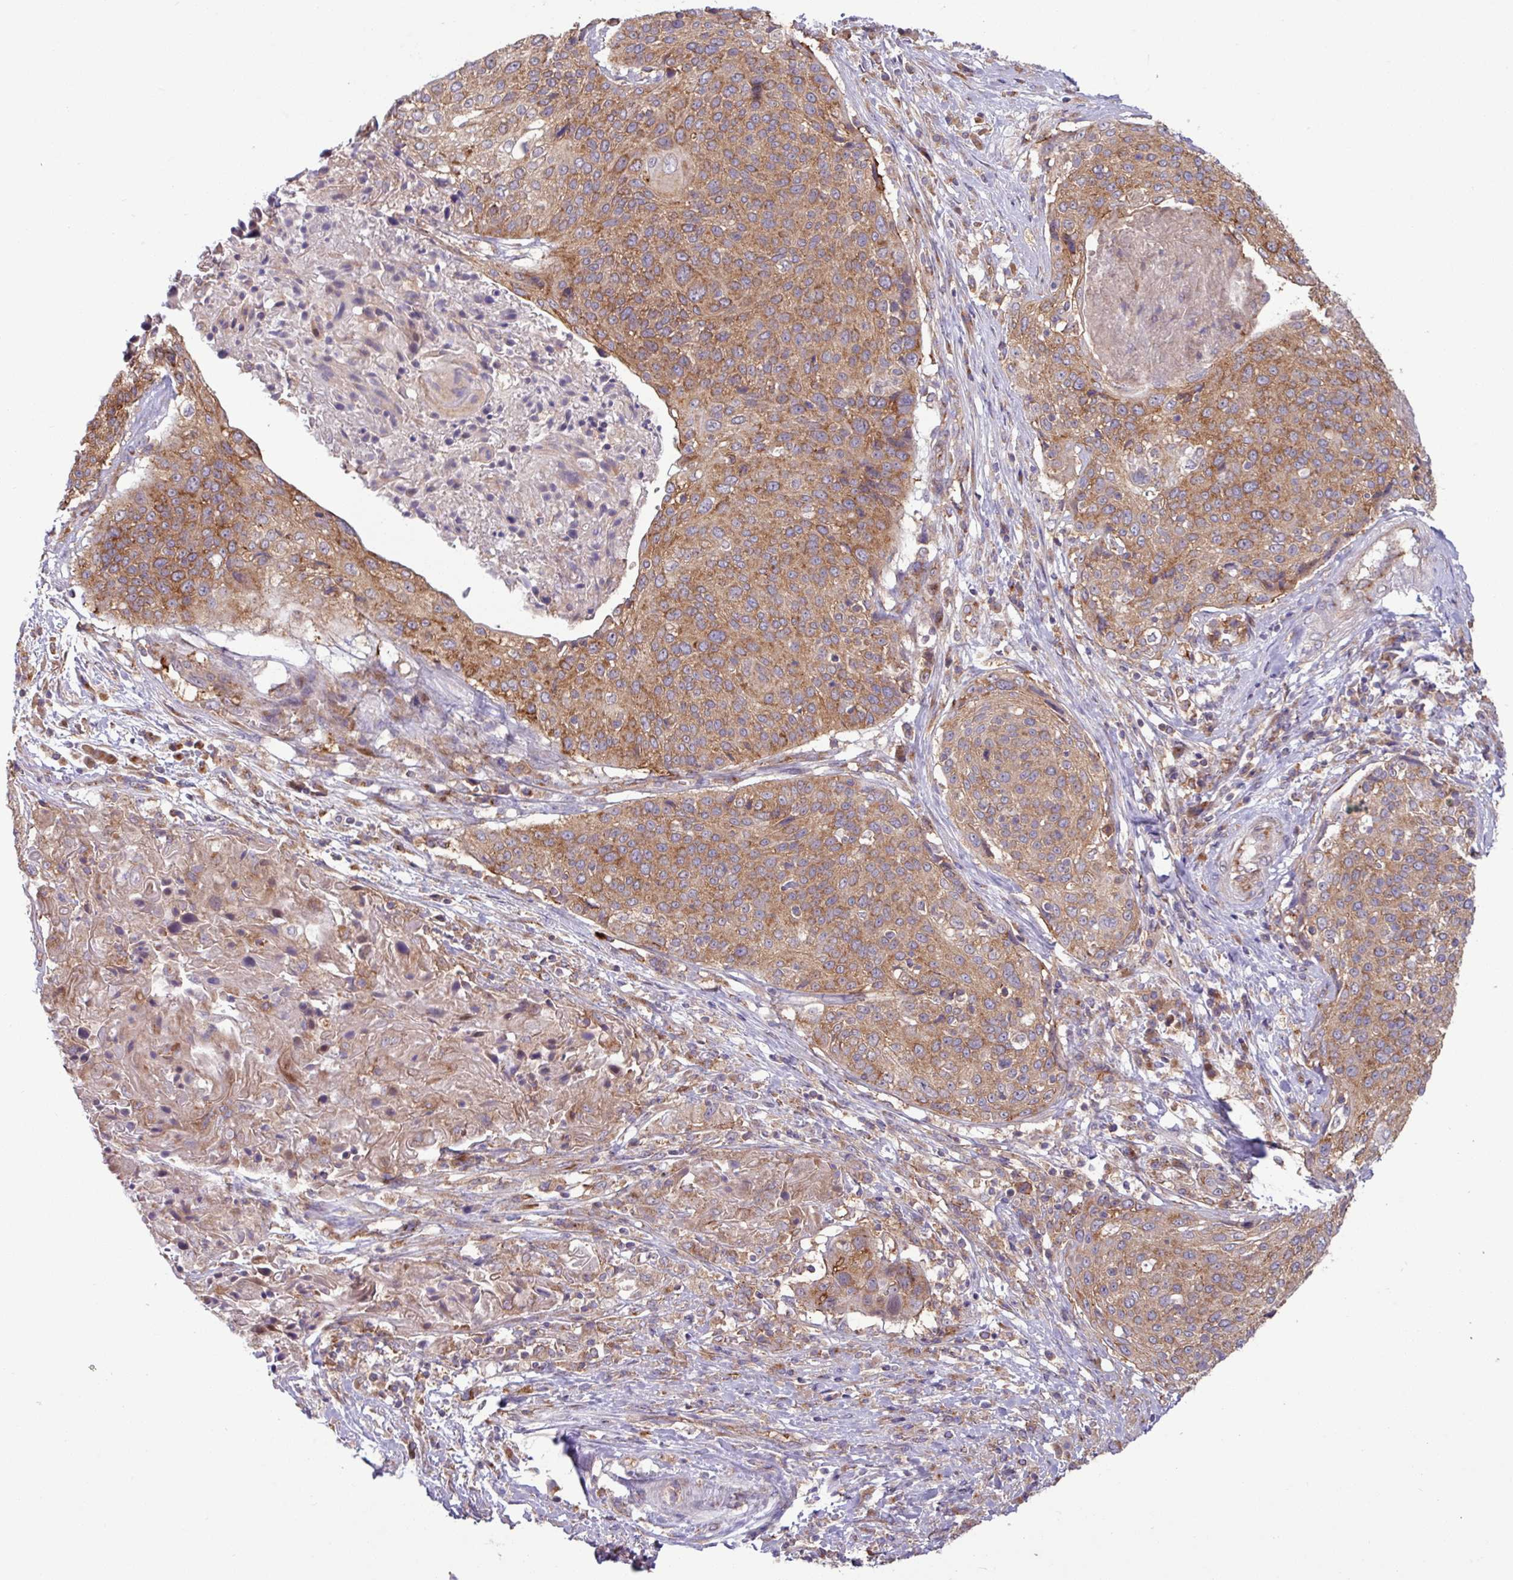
{"staining": {"intensity": "moderate", "quantity": ">75%", "location": "cytoplasmic/membranous"}, "tissue": "cervical cancer", "cell_type": "Tumor cells", "image_type": "cancer", "snomed": [{"axis": "morphology", "description": "Squamous cell carcinoma, NOS"}, {"axis": "topography", "description": "Cervix"}], "caption": "The photomicrograph shows staining of cervical cancer, revealing moderate cytoplasmic/membranous protein positivity (brown color) within tumor cells.", "gene": "LSM12", "patient": {"sex": "female", "age": 31}}